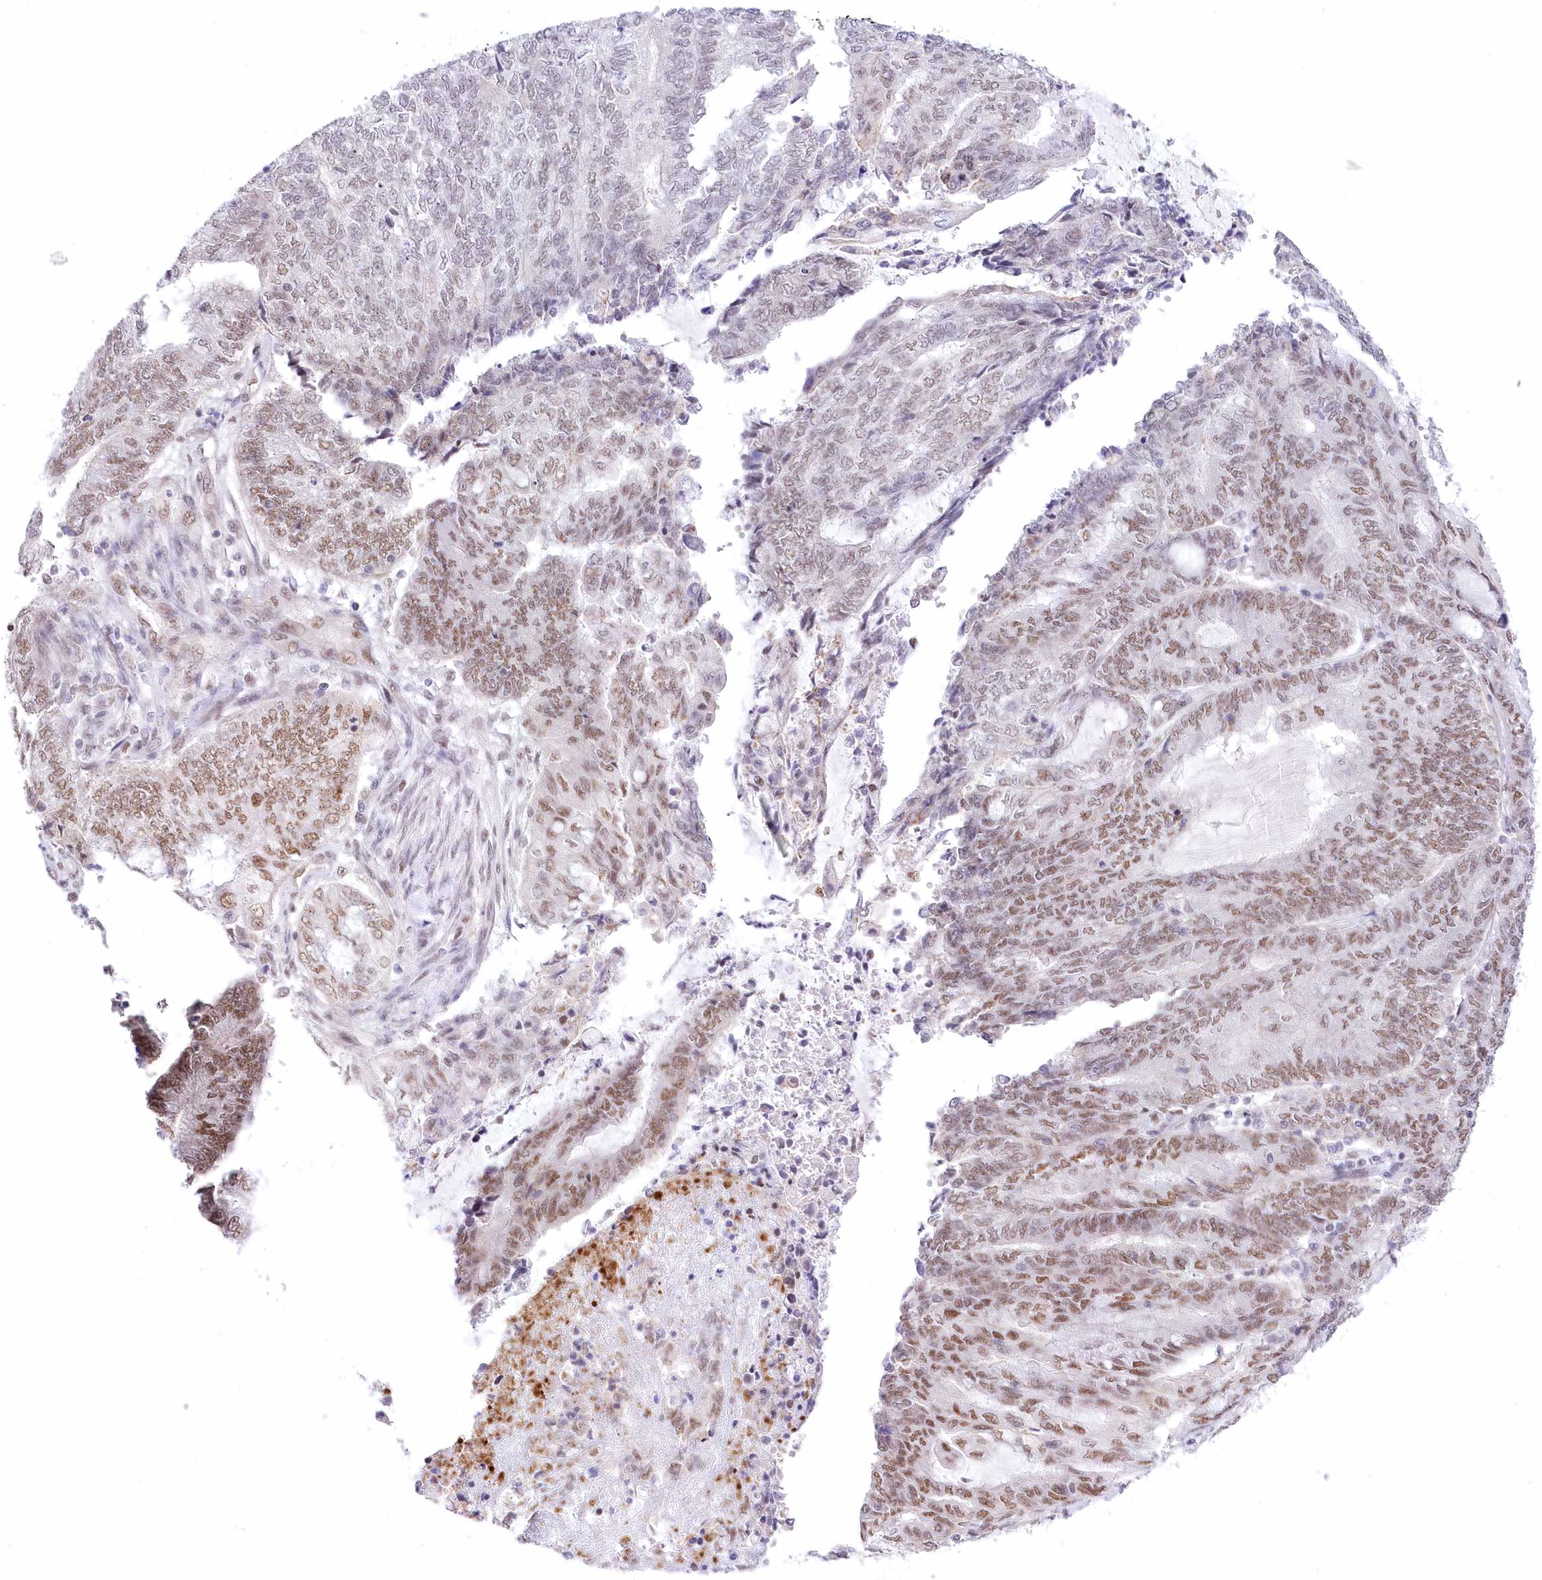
{"staining": {"intensity": "moderate", "quantity": ">75%", "location": "nuclear"}, "tissue": "endometrial cancer", "cell_type": "Tumor cells", "image_type": "cancer", "snomed": [{"axis": "morphology", "description": "Adenocarcinoma, NOS"}, {"axis": "topography", "description": "Uterus"}, {"axis": "topography", "description": "Endometrium"}], "caption": "IHC histopathology image of endometrial adenocarcinoma stained for a protein (brown), which demonstrates medium levels of moderate nuclear positivity in approximately >75% of tumor cells.", "gene": "NSUN2", "patient": {"sex": "female", "age": 70}}